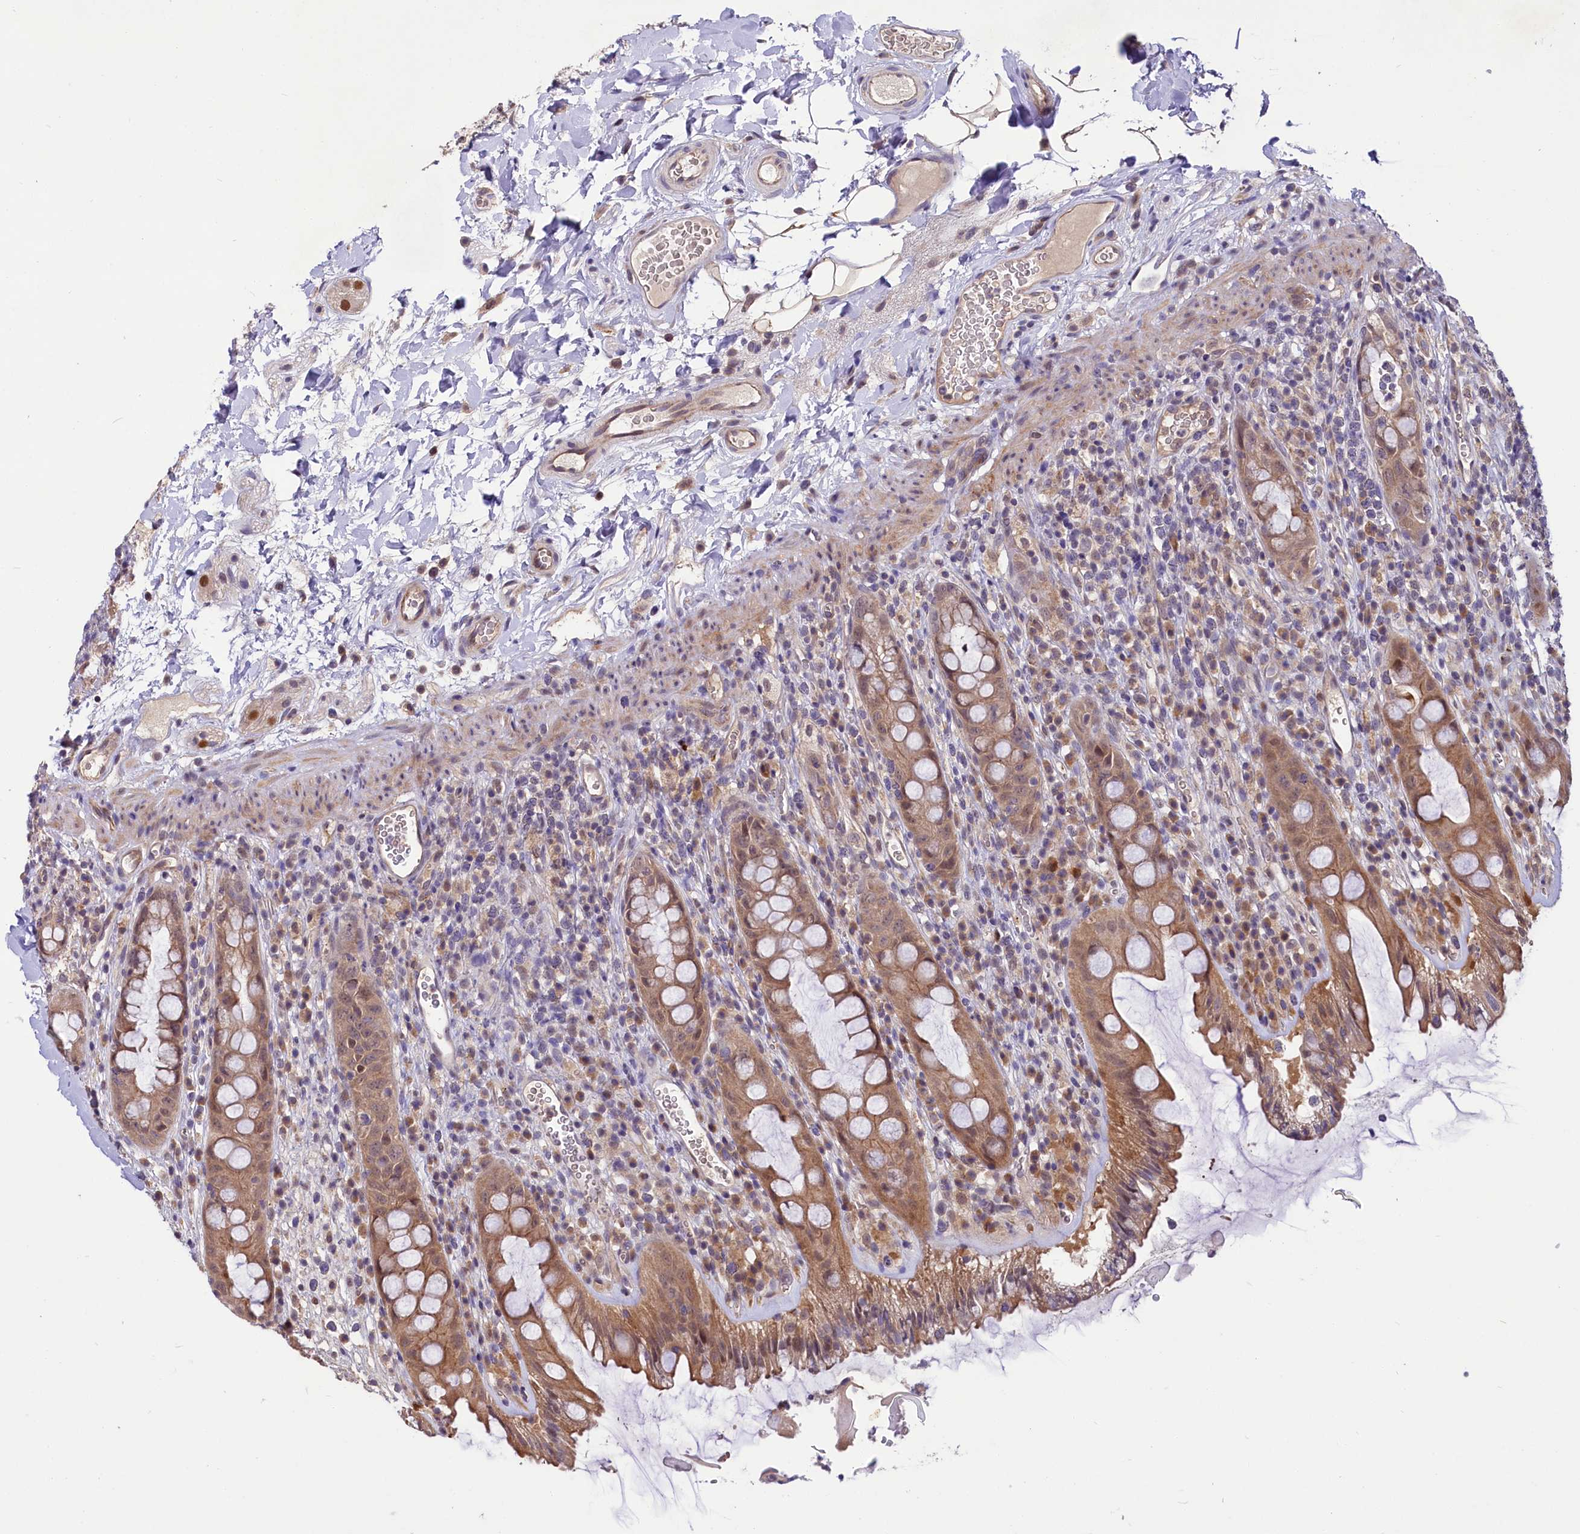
{"staining": {"intensity": "moderate", "quantity": ">75%", "location": "cytoplasmic/membranous,nuclear"}, "tissue": "rectum", "cell_type": "Glandular cells", "image_type": "normal", "snomed": [{"axis": "morphology", "description": "Normal tissue, NOS"}, {"axis": "topography", "description": "Rectum"}], "caption": "Brown immunohistochemical staining in benign rectum shows moderate cytoplasmic/membranous,nuclear expression in about >75% of glandular cells.", "gene": "UBE3A", "patient": {"sex": "female", "age": 57}}